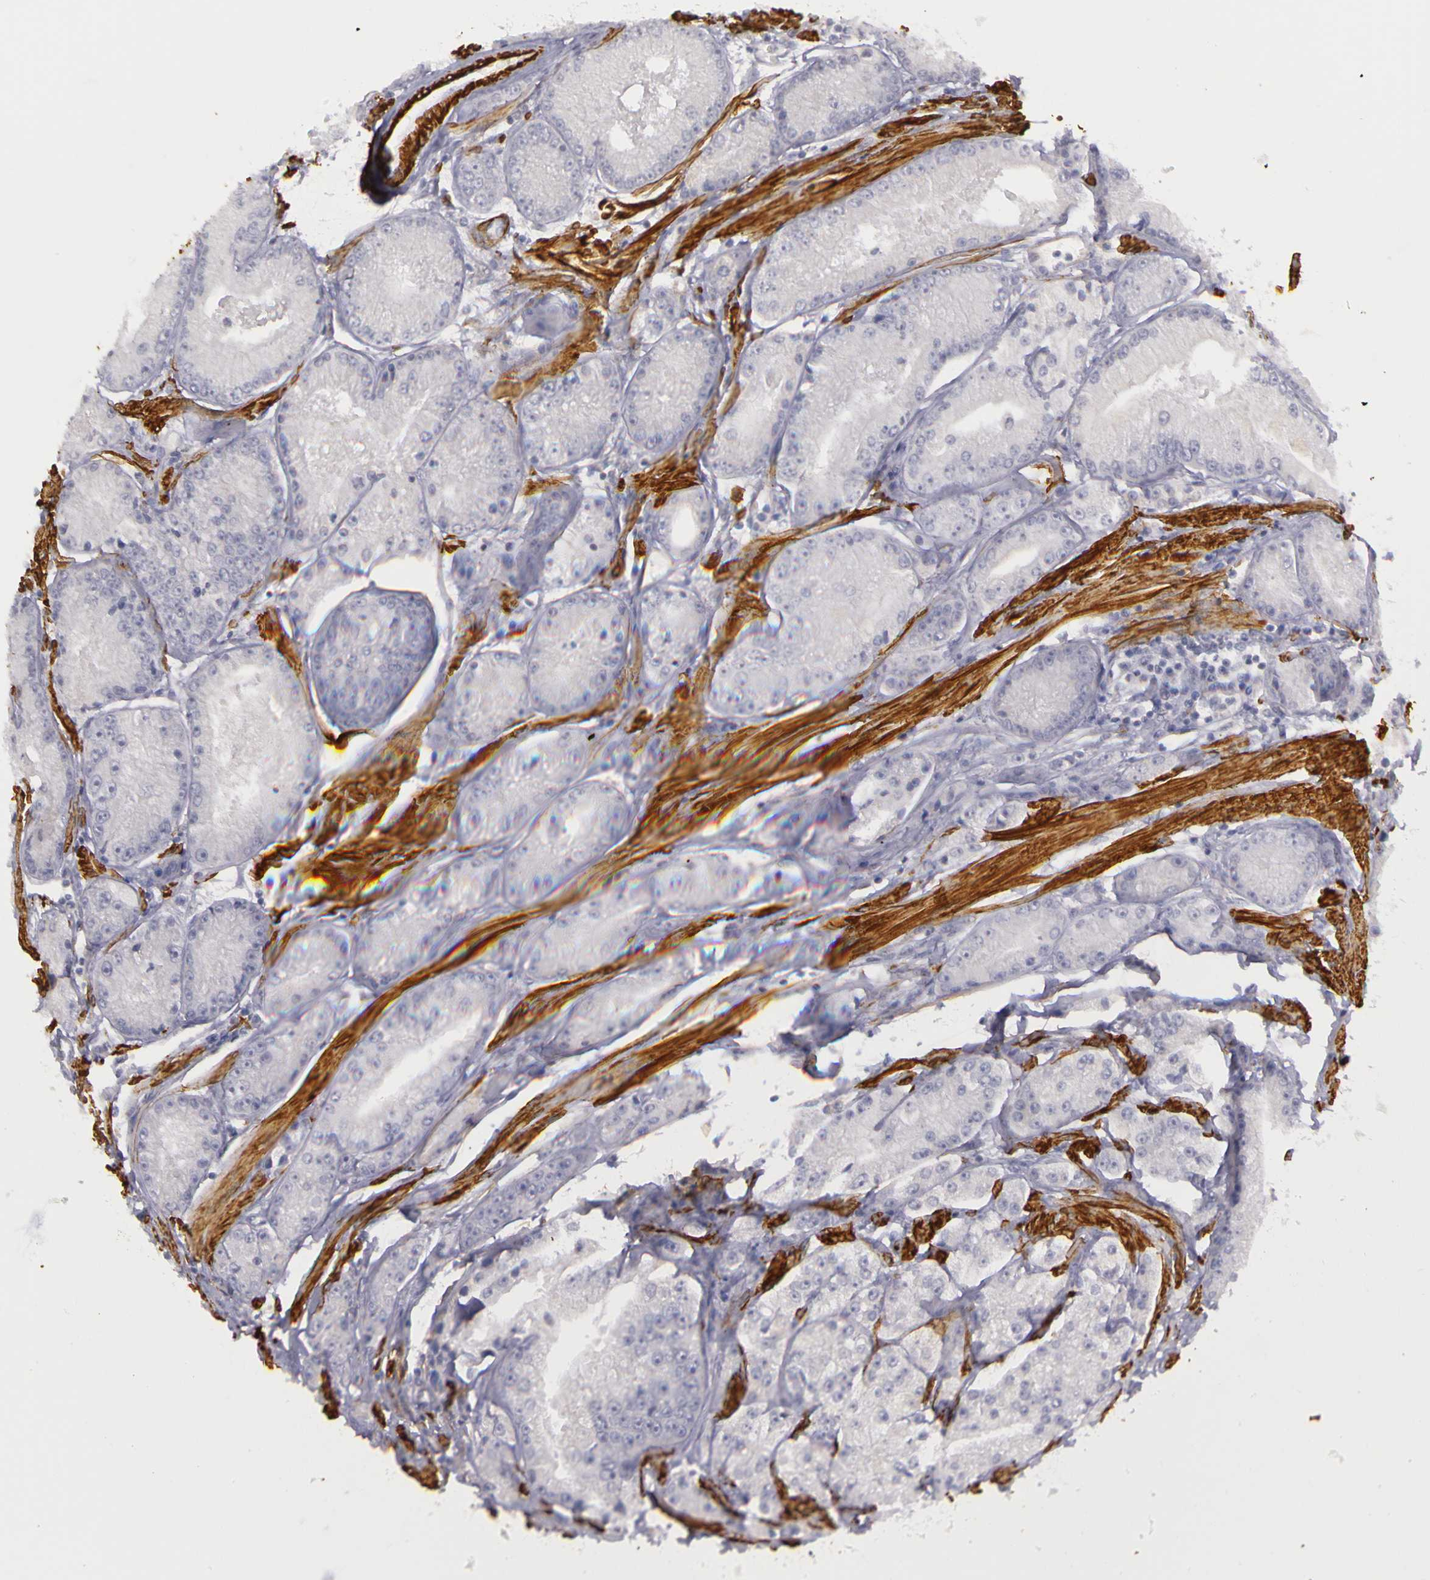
{"staining": {"intensity": "weak", "quantity": "25%-75%", "location": "cytoplasmic/membranous"}, "tissue": "prostate cancer", "cell_type": "Tumor cells", "image_type": "cancer", "snomed": [{"axis": "morphology", "description": "Adenocarcinoma, Medium grade"}, {"axis": "topography", "description": "Prostate"}], "caption": "High-power microscopy captured an immunohistochemistry (IHC) image of medium-grade adenocarcinoma (prostate), revealing weak cytoplasmic/membranous positivity in about 25%-75% of tumor cells.", "gene": "CNTN2", "patient": {"sex": "male", "age": 72}}